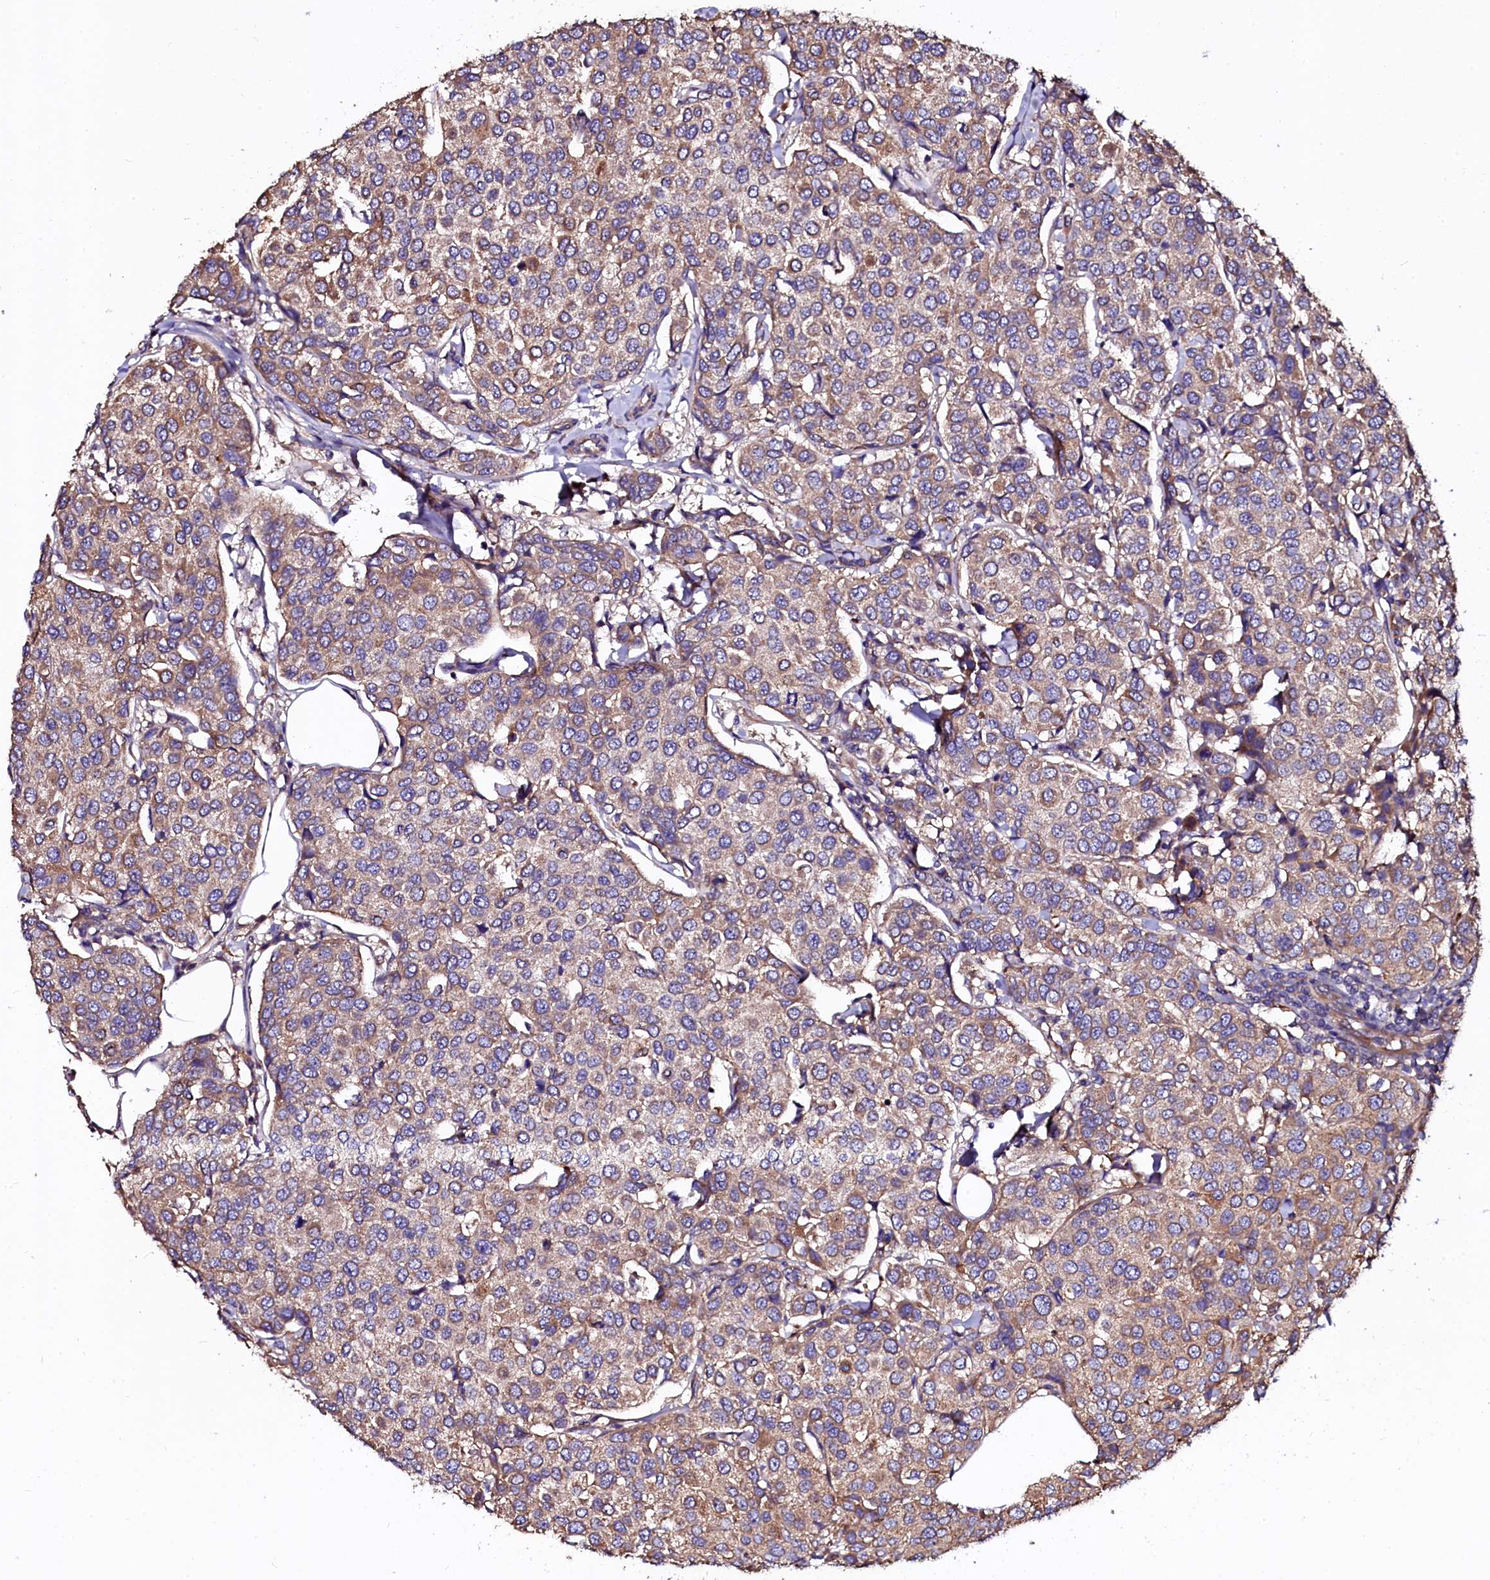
{"staining": {"intensity": "weak", "quantity": ">75%", "location": "cytoplasmic/membranous"}, "tissue": "breast cancer", "cell_type": "Tumor cells", "image_type": "cancer", "snomed": [{"axis": "morphology", "description": "Duct carcinoma"}, {"axis": "topography", "description": "Breast"}], "caption": "Protein staining of breast cancer tissue exhibits weak cytoplasmic/membranous expression in approximately >75% of tumor cells.", "gene": "APPL2", "patient": {"sex": "female", "age": 55}}